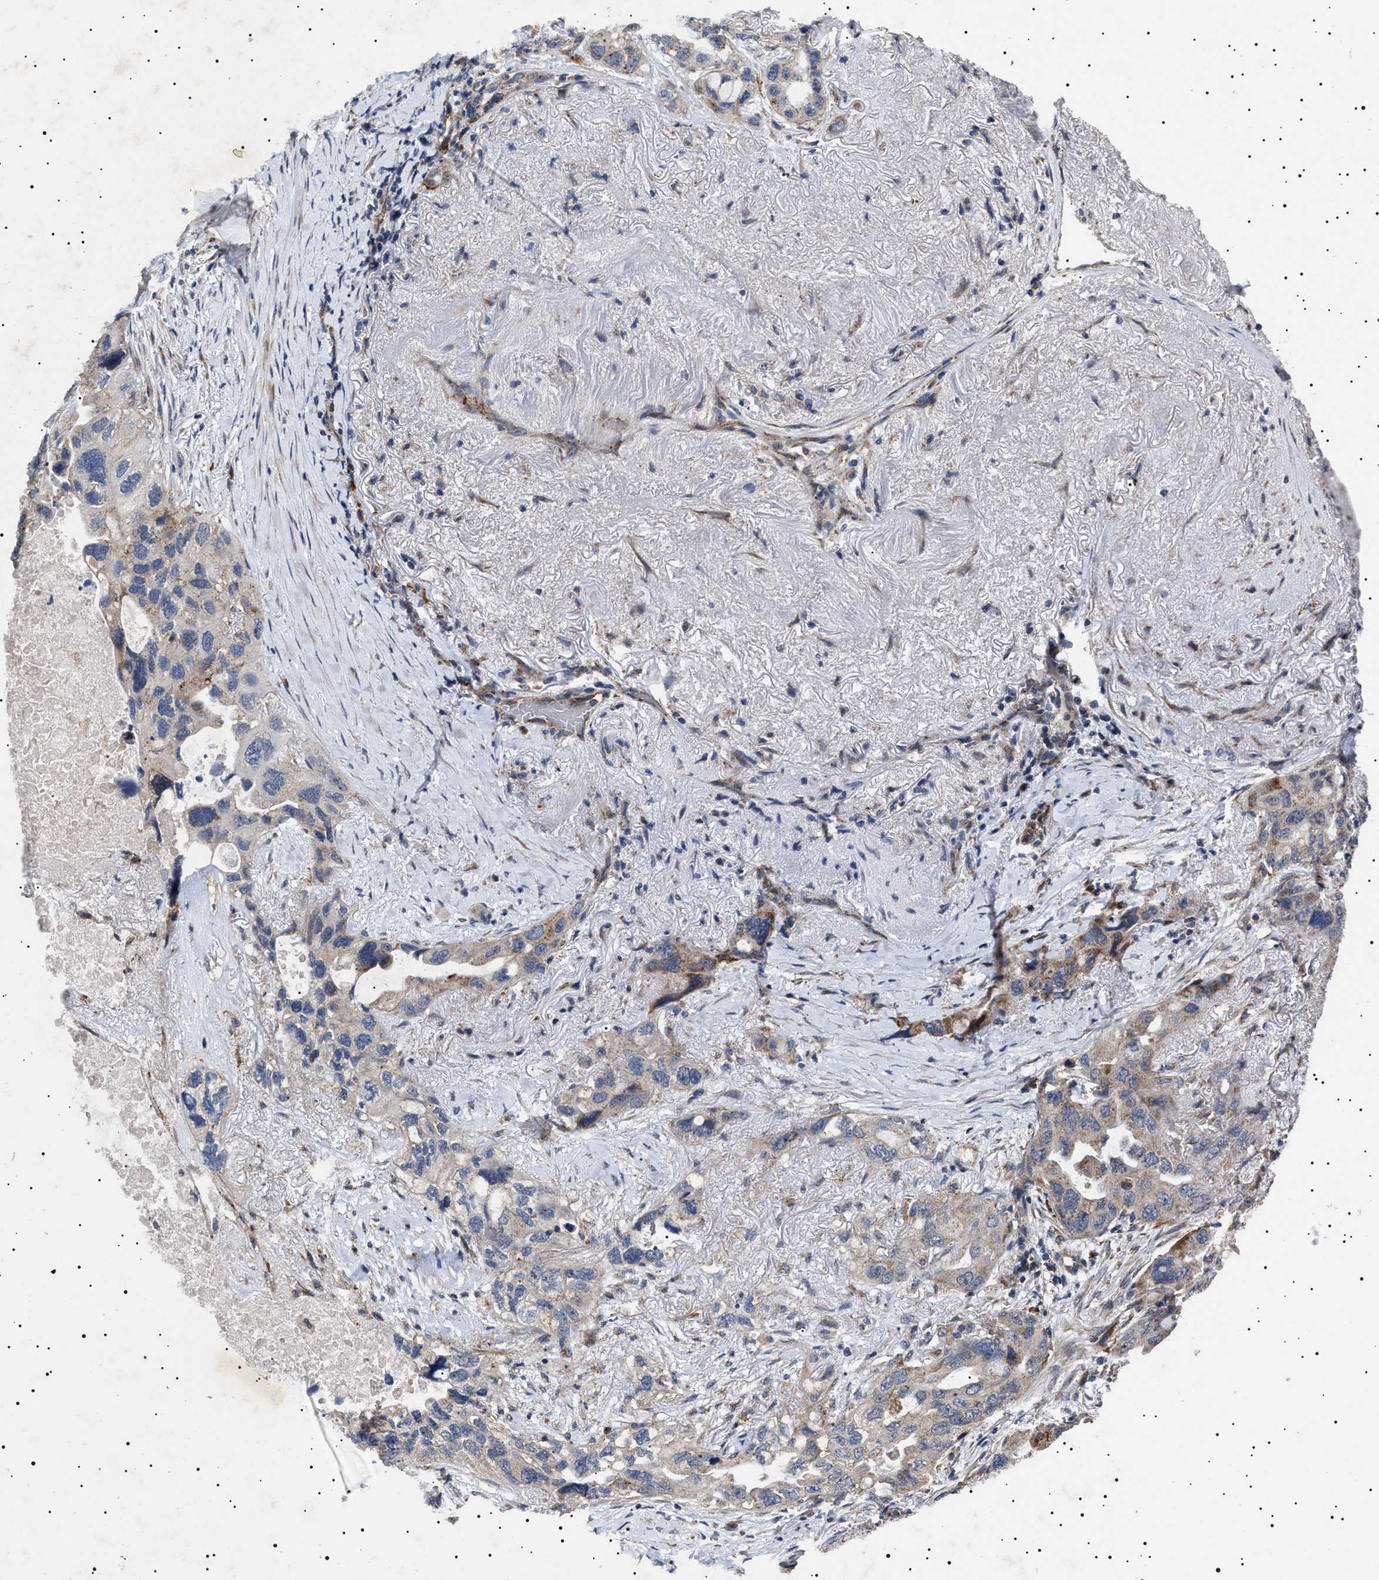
{"staining": {"intensity": "weak", "quantity": "25%-75%", "location": "cytoplasmic/membranous"}, "tissue": "lung cancer", "cell_type": "Tumor cells", "image_type": "cancer", "snomed": [{"axis": "morphology", "description": "Squamous cell carcinoma, NOS"}, {"axis": "topography", "description": "Lung"}], "caption": "A high-resolution histopathology image shows IHC staining of lung squamous cell carcinoma, which demonstrates weak cytoplasmic/membranous expression in about 25%-75% of tumor cells.", "gene": "RAB34", "patient": {"sex": "female", "age": 73}}